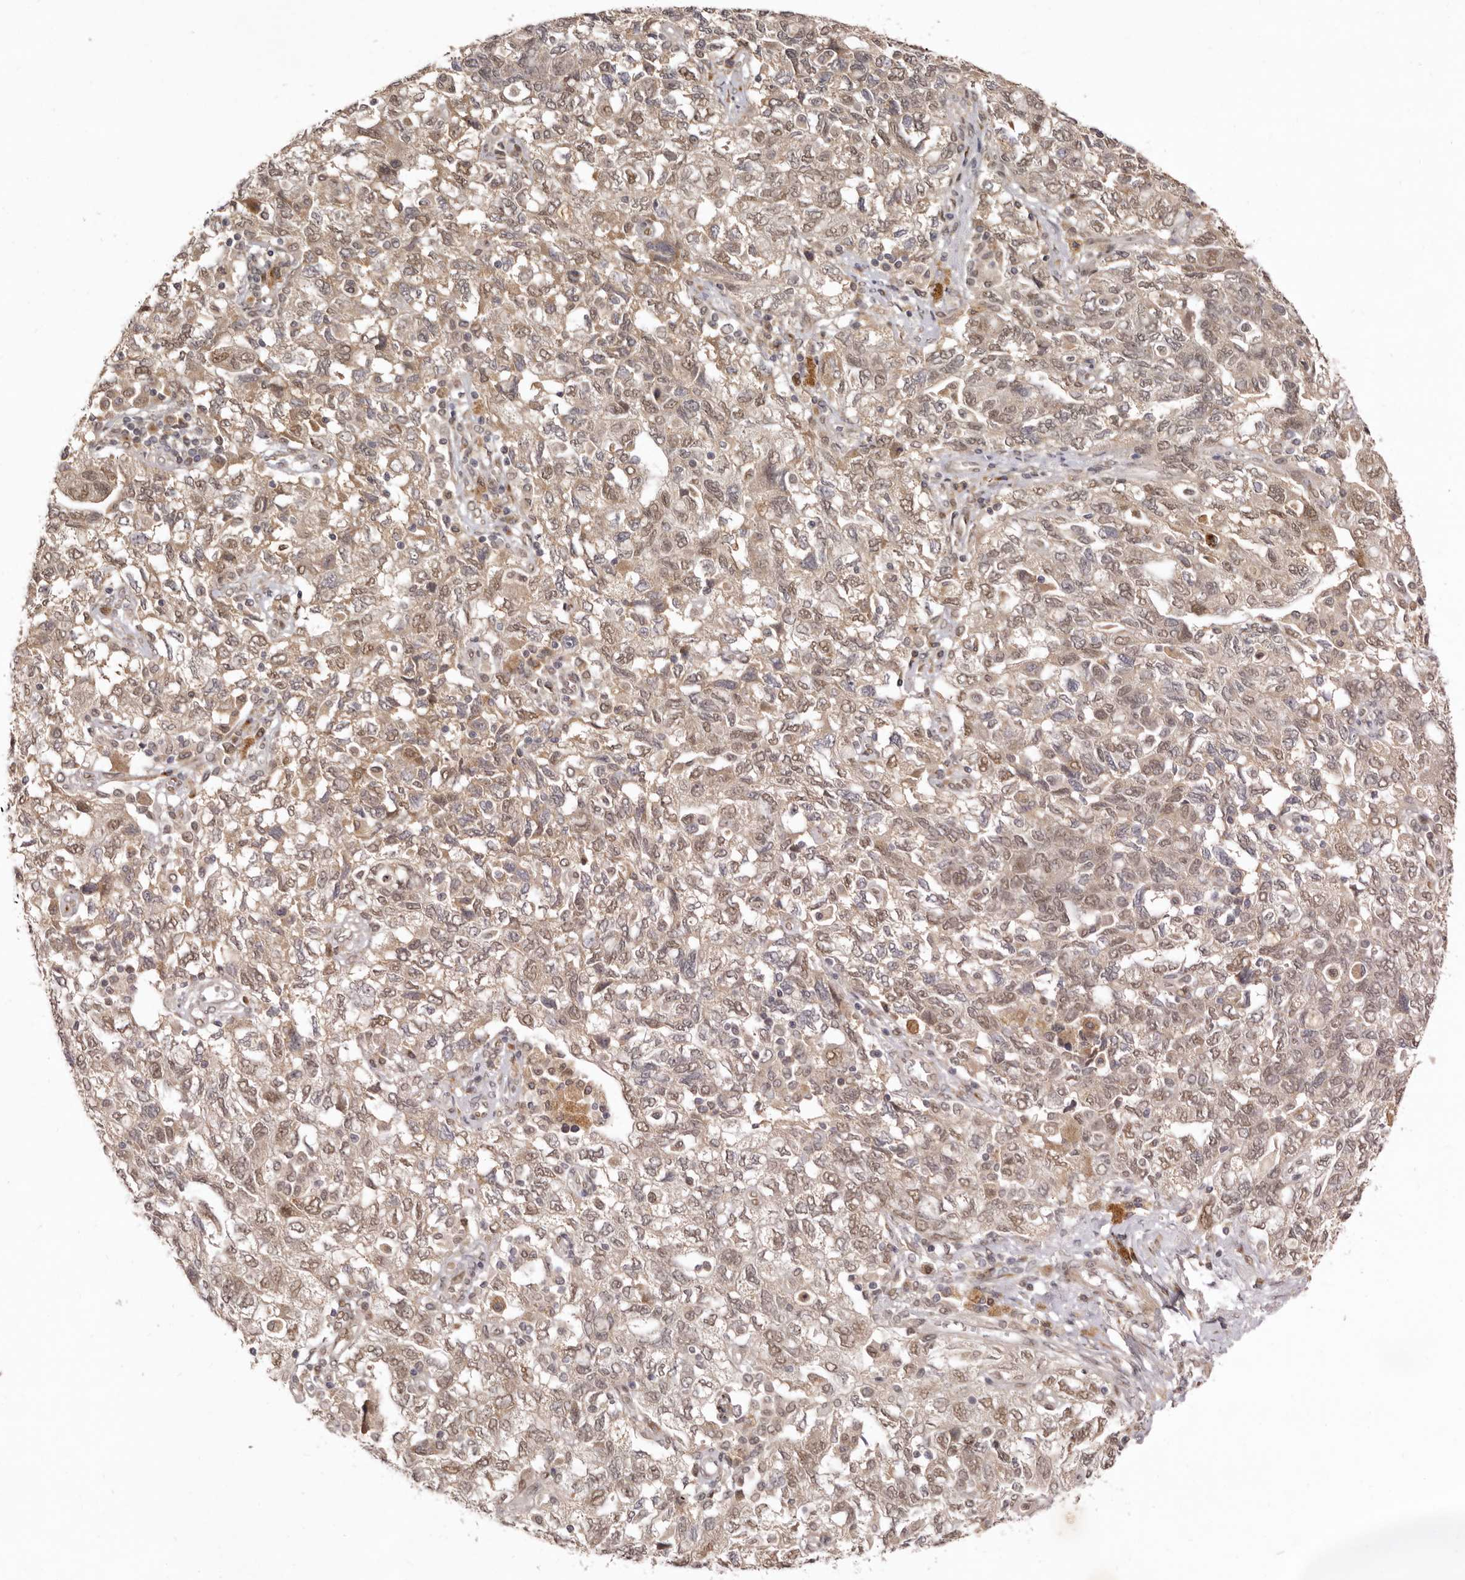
{"staining": {"intensity": "weak", "quantity": ">75%", "location": "cytoplasmic/membranous,nuclear"}, "tissue": "ovarian cancer", "cell_type": "Tumor cells", "image_type": "cancer", "snomed": [{"axis": "morphology", "description": "Carcinoma, NOS"}, {"axis": "morphology", "description": "Cystadenocarcinoma, serous, NOS"}, {"axis": "topography", "description": "Ovary"}], "caption": "Carcinoma (ovarian) stained with immunohistochemistry (IHC) demonstrates weak cytoplasmic/membranous and nuclear positivity in about >75% of tumor cells.", "gene": "ZNF326", "patient": {"sex": "female", "age": 69}}